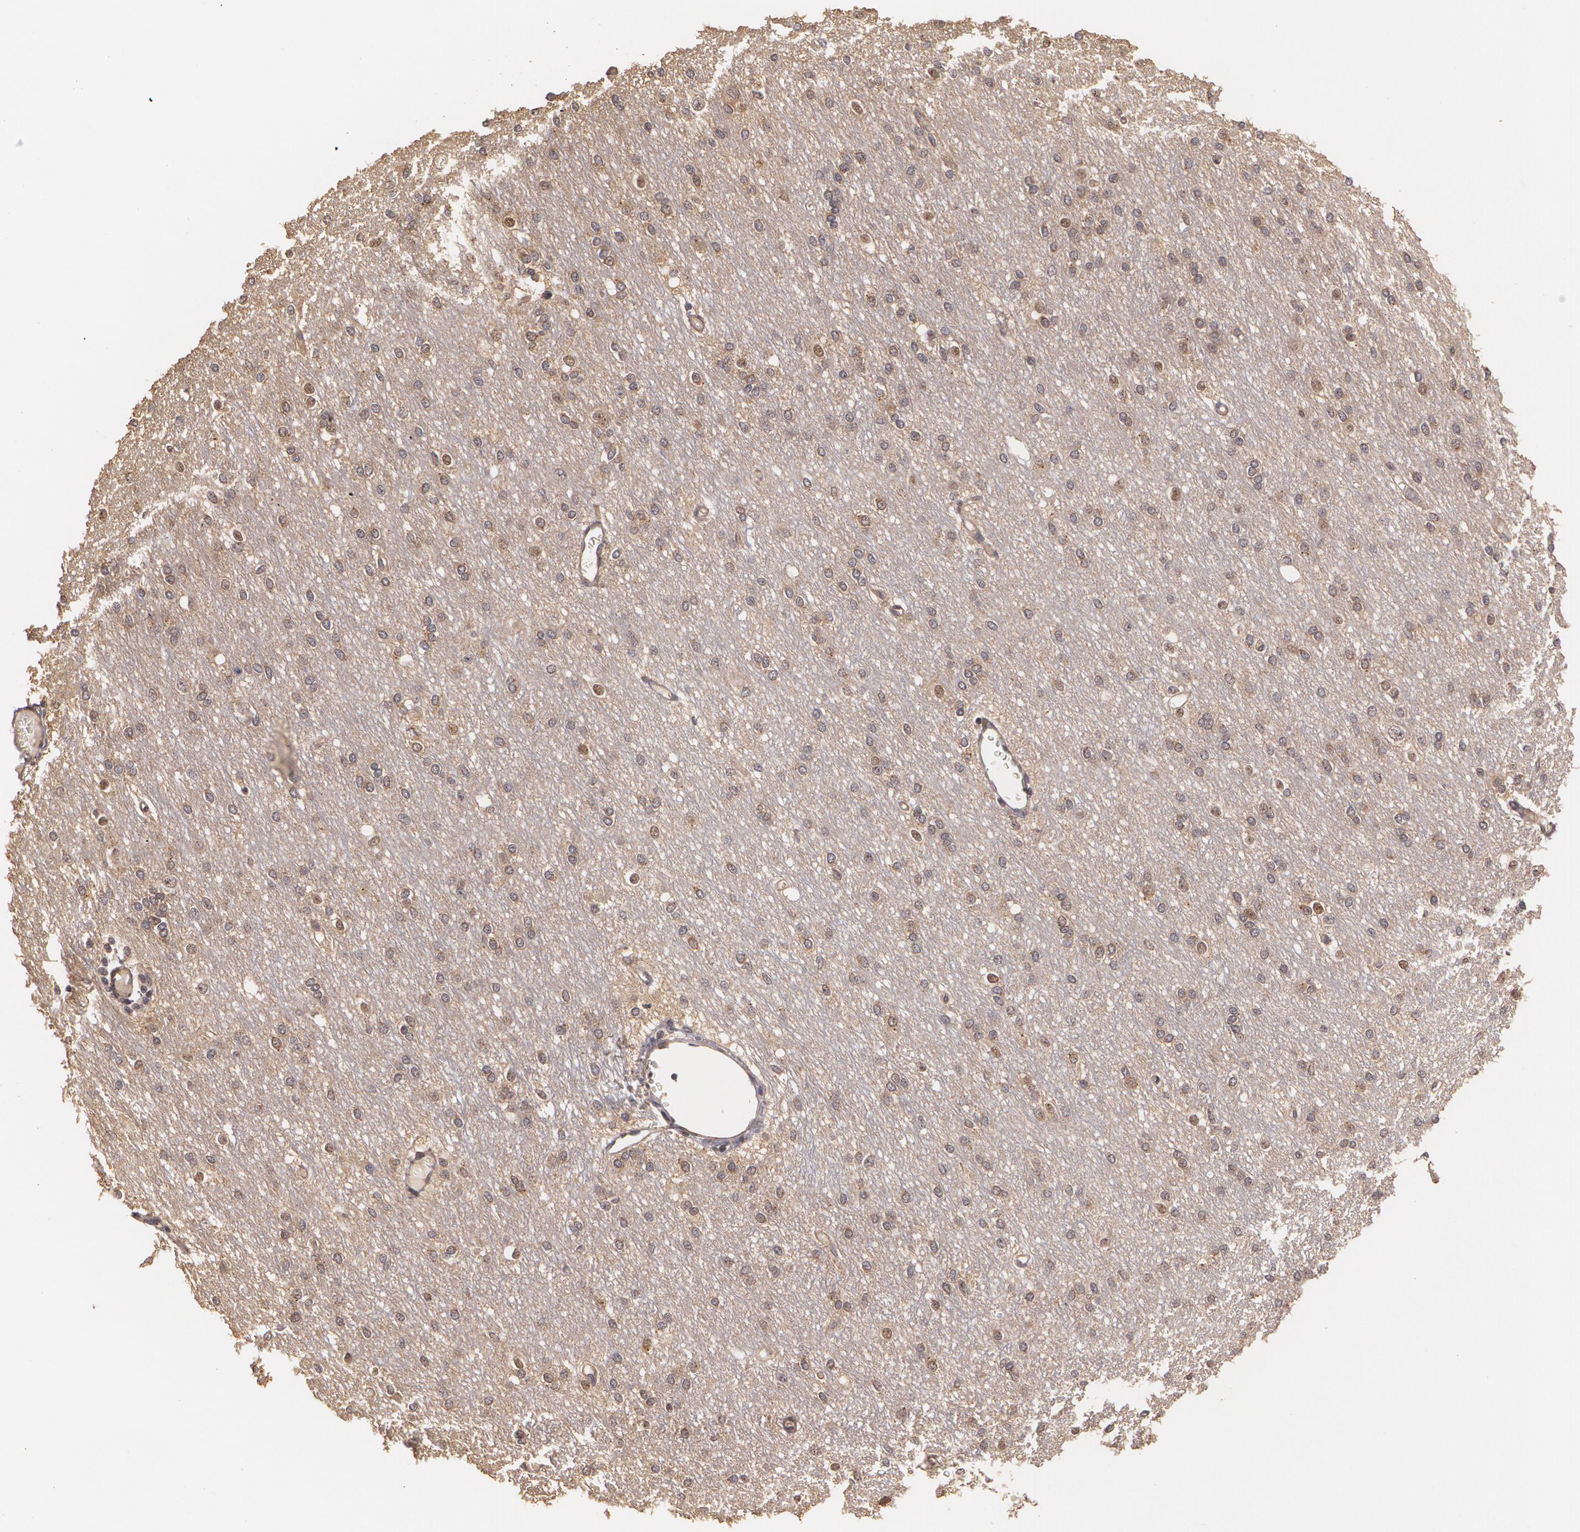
{"staining": {"intensity": "negative", "quantity": "none", "location": "none"}, "tissue": "cerebral cortex", "cell_type": "Endothelial cells", "image_type": "normal", "snomed": [{"axis": "morphology", "description": "Normal tissue, NOS"}, {"axis": "morphology", "description": "Inflammation, NOS"}, {"axis": "topography", "description": "Cerebral cortex"}], "caption": "An IHC image of unremarkable cerebral cortex is shown. There is no staining in endothelial cells of cerebral cortex.", "gene": "BRCA1", "patient": {"sex": "male", "age": 6}}